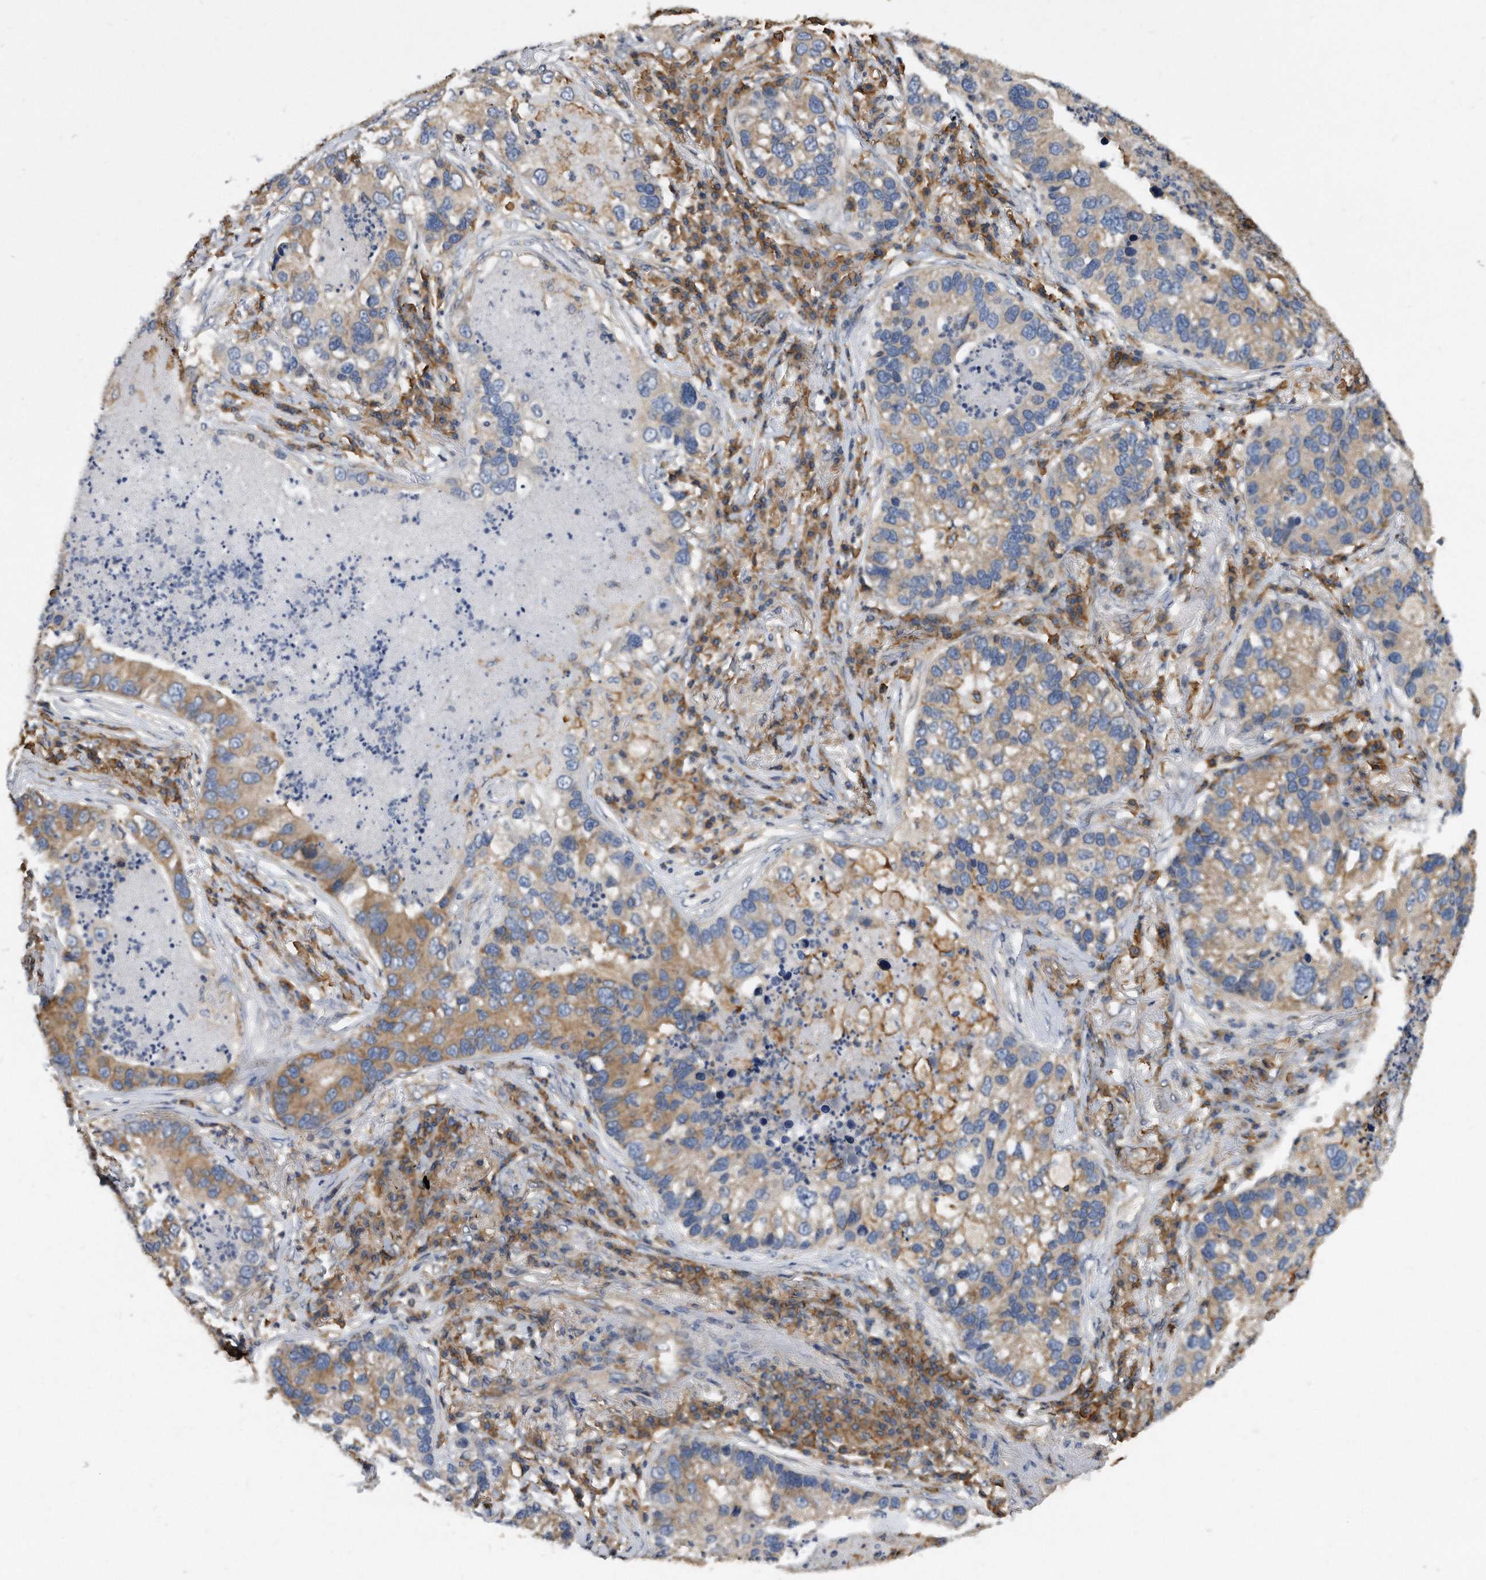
{"staining": {"intensity": "weak", "quantity": "25%-75%", "location": "cytoplasmic/membranous"}, "tissue": "lung cancer", "cell_type": "Tumor cells", "image_type": "cancer", "snomed": [{"axis": "morphology", "description": "Normal tissue, NOS"}, {"axis": "morphology", "description": "Adenocarcinoma, NOS"}, {"axis": "topography", "description": "Bronchus"}, {"axis": "topography", "description": "Lung"}], "caption": "Brown immunohistochemical staining in adenocarcinoma (lung) demonstrates weak cytoplasmic/membranous expression in approximately 25%-75% of tumor cells. Ihc stains the protein in brown and the nuclei are stained blue.", "gene": "ATG5", "patient": {"sex": "male", "age": 54}}